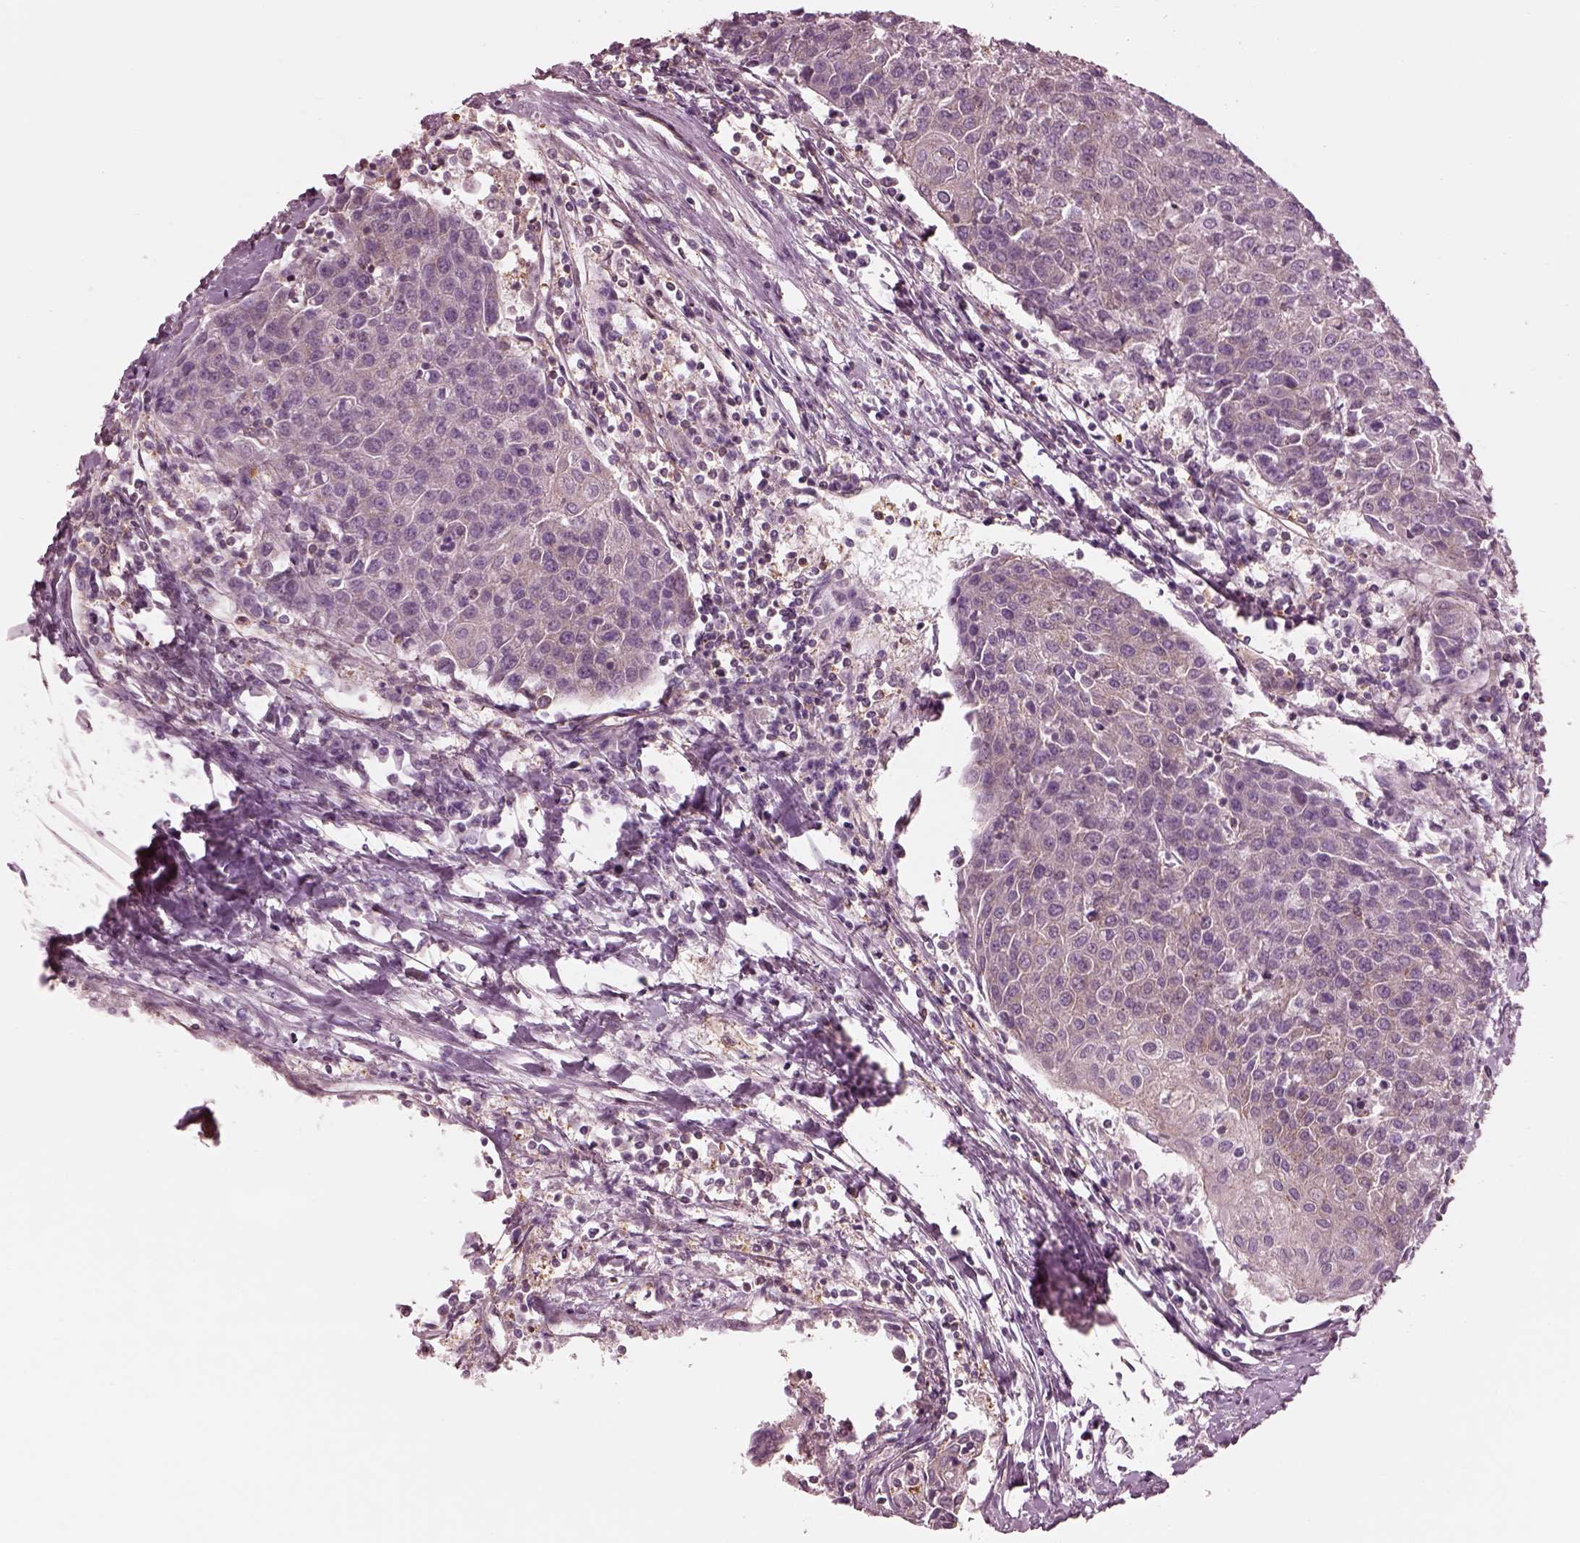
{"staining": {"intensity": "weak", "quantity": "<25%", "location": "cytoplasmic/membranous"}, "tissue": "urothelial cancer", "cell_type": "Tumor cells", "image_type": "cancer", "snomed": [{"axis": "morphology", "description": "Urothelial carcinoma, High grade"}, {"axis": "topography", "description": "Urinary bladder"}], "caption": "Immunohistochemistry histopathology image of human urothelial carcinoma (high-grade) stained for a protein (brown), which displays no expression in tumor cells.", "gene": "STK33", "patient": {"sex": "female", "age": 85}}